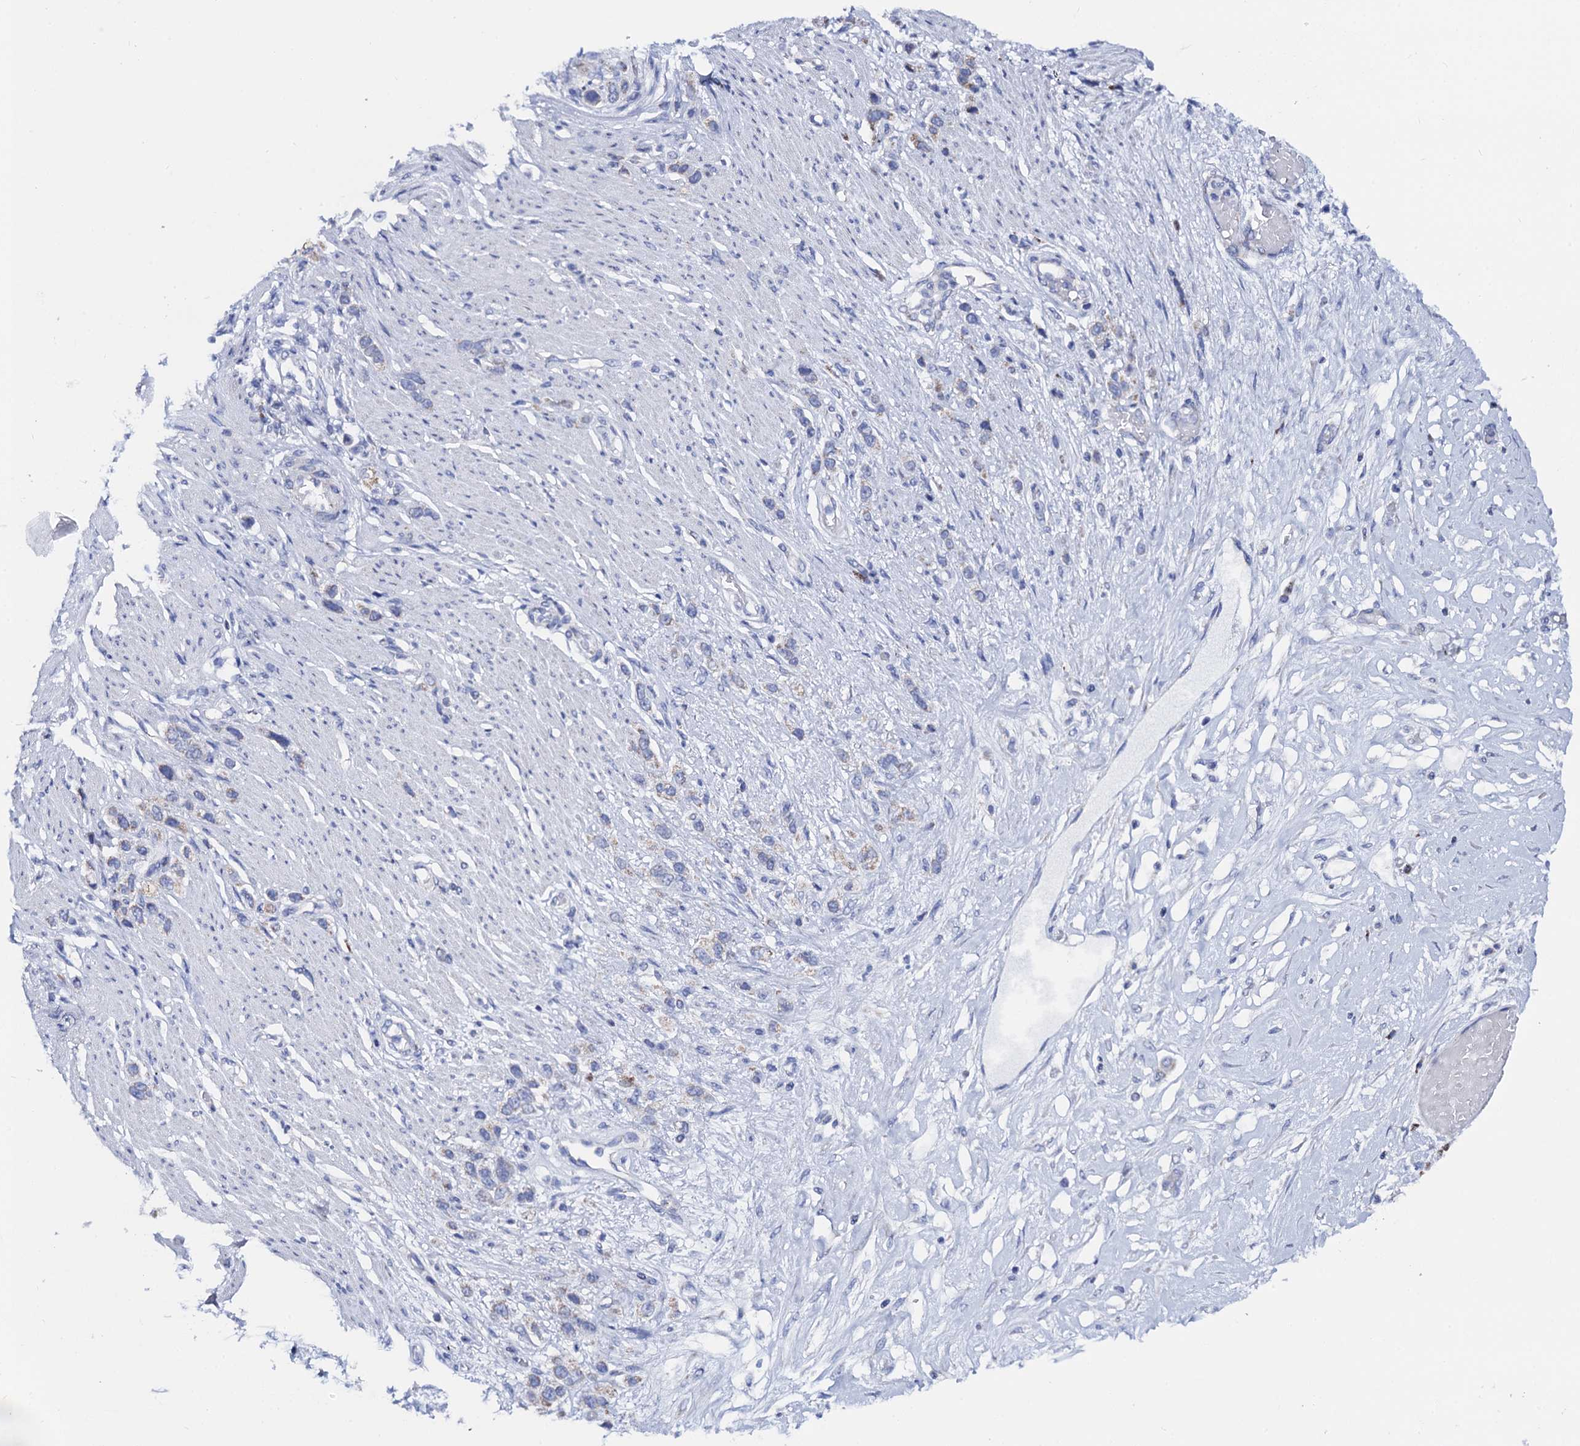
{"staining": {"intensity": "negative", "quantity": "none", "location": "none"}, "tissue": "stomach cancer", "cell_type": "Tumor cells", "image_type": "cancer", "snomed": [{"axis": "morphology", "description": "Adenocarcinoma, NOS"}, {"axis": "morphology", "description": "Adenocarcinoma, High grade"}, {"axis": "topography", "description": "Stomach, upper"}, {"axis": "topography", "description": "Stomach, lower"}], "caption": "A histopathology image of high-grade adenocarcinoma (stomach) stained for a protein reveals no brown staining in tumor cells.", "gene": "ACADSB", "patient": {"sex": "female", "age": 65}}